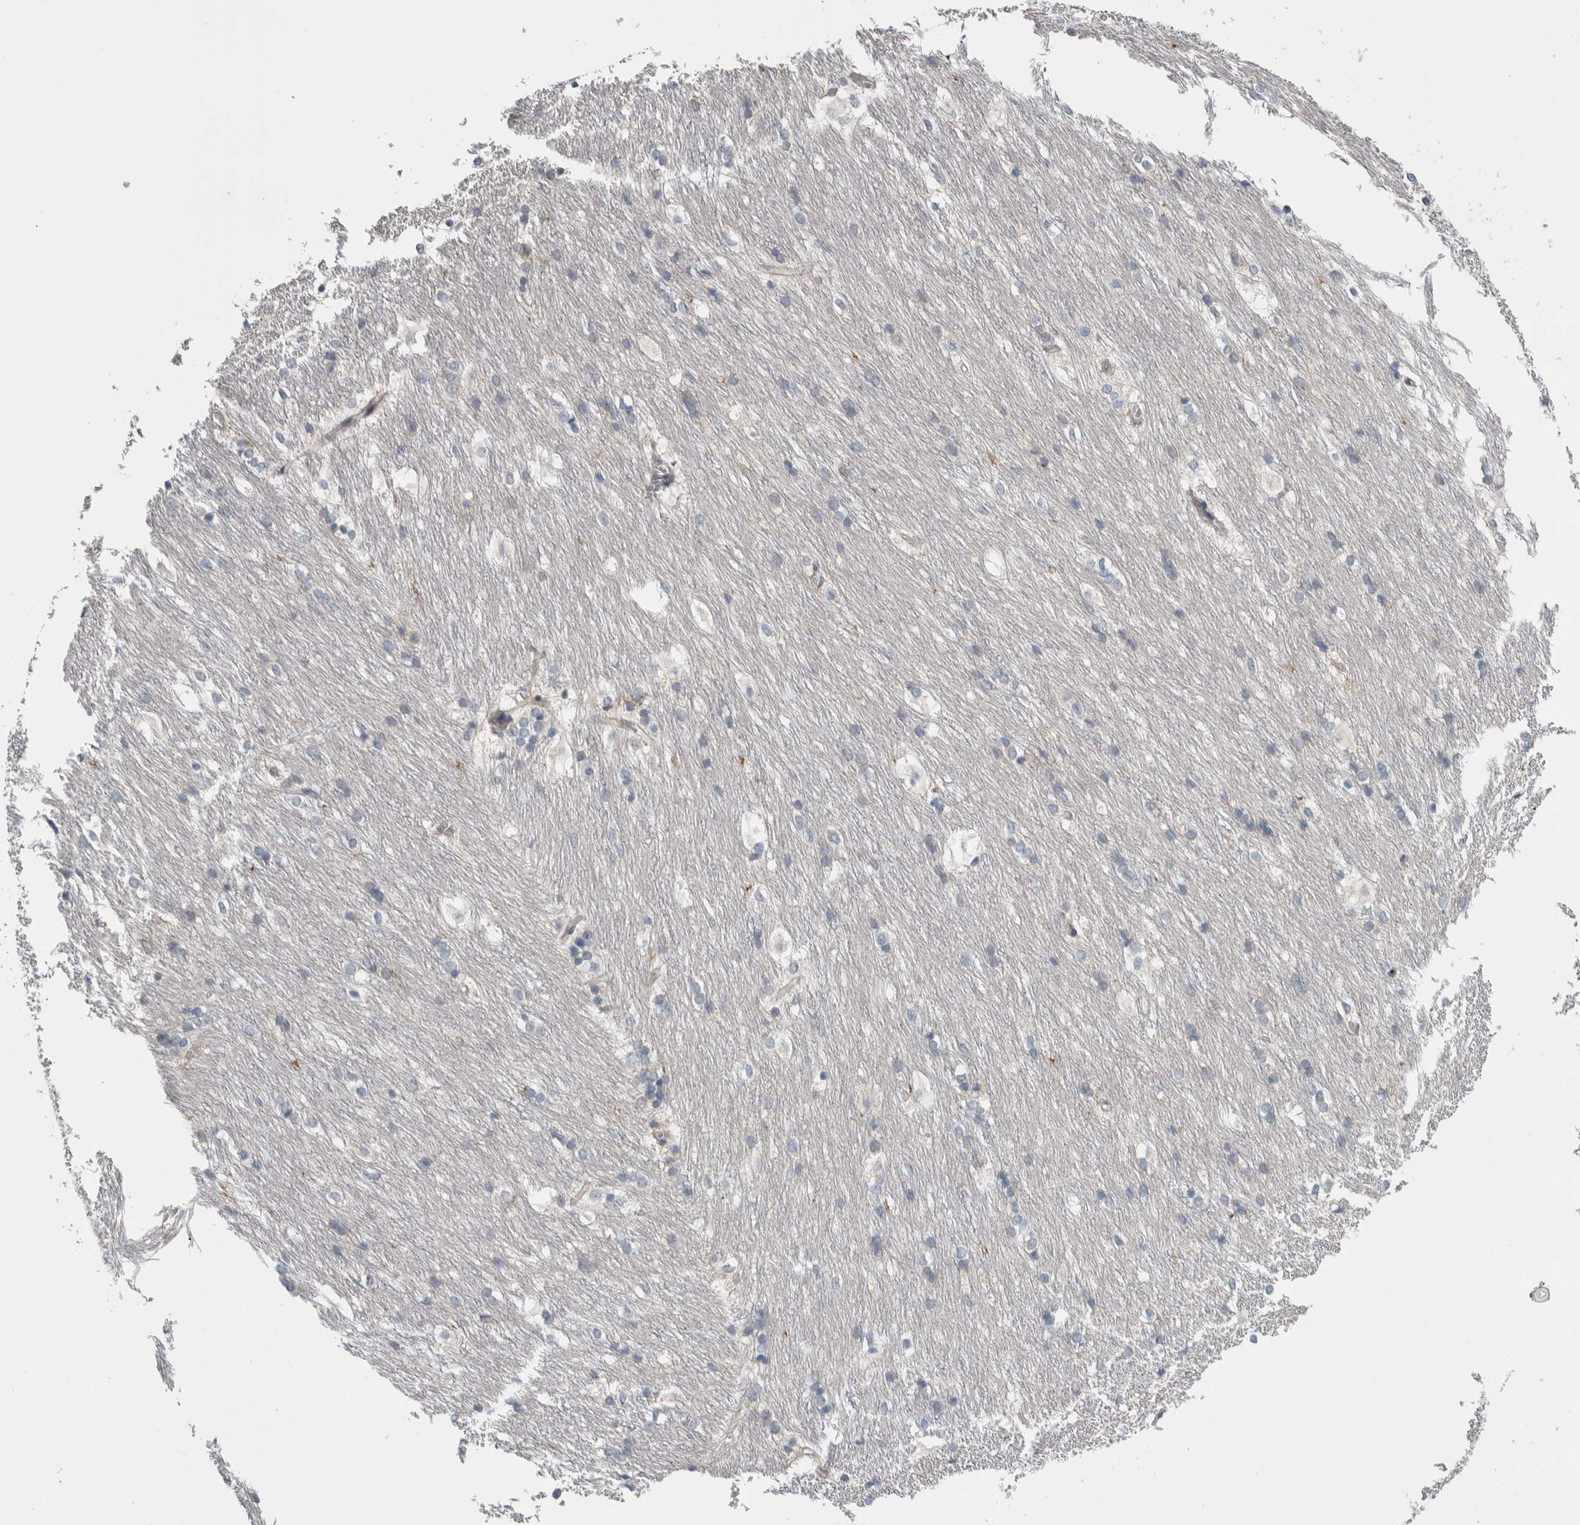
{"staining": {"intensity": "negative", "quantity": "none", "location": "none"}, "tissue": "caudate", "cell_type": "Glial cells", "image_type": "normal", "snomed": [{"axis": "morphology", "description": "Normal tissue, NOS"}, {"axis": "topography", "description": "Lateral ventricle wall"}], "caption": "The histopathology image demonstrates no significant expression in glial cells of caudate.", "gene": "TAX1BP1", "patient": {"sex": "female", "age": 19}}